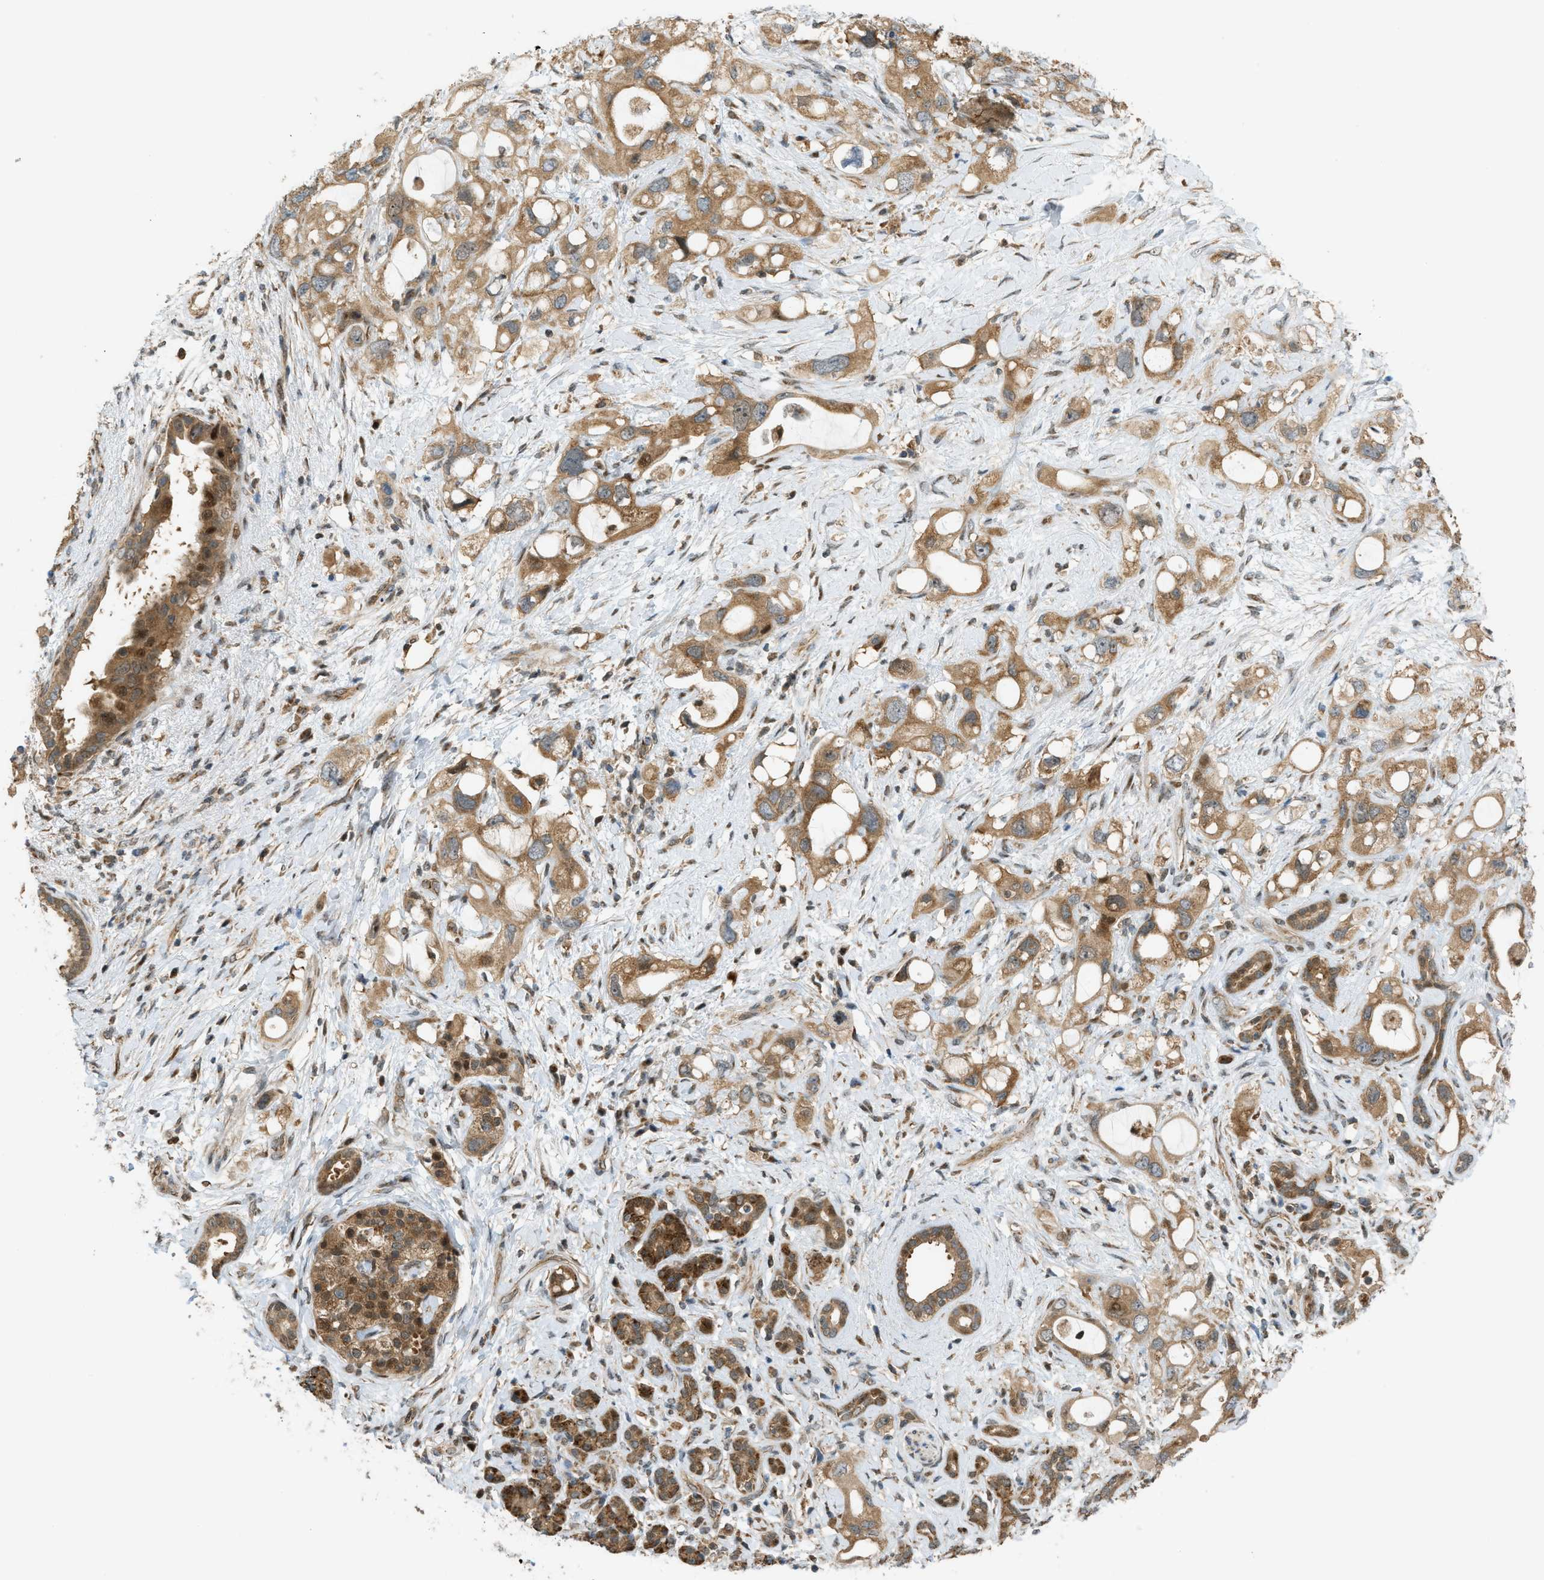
{"staining": {"intensity": "moderate", "quantity": ">75%", "location": "cytoplasmic/membranous,nuclear"}, "tissue": "pancreatic cancer", "cell_type": "Tumor cells", "image_type": "cancer", "snomed": [{"axis": "morphology", "description": "Adenocarcinoma, NOS"}, {"axis": "topography", "description": "Pancreas"}], "caption": "High-magnification brightfield microscopy of pancreatic adenocarcinoma stained with DAB (brown) and counterstained with hematoxylin (blue). tumor cells exhibit moderate cytoplasmic/membranous and nuclear expression is appreciated in approximately>75% of cells.", "gene": "CCDC186", "patient": {"sex": "female", "age": 56}}